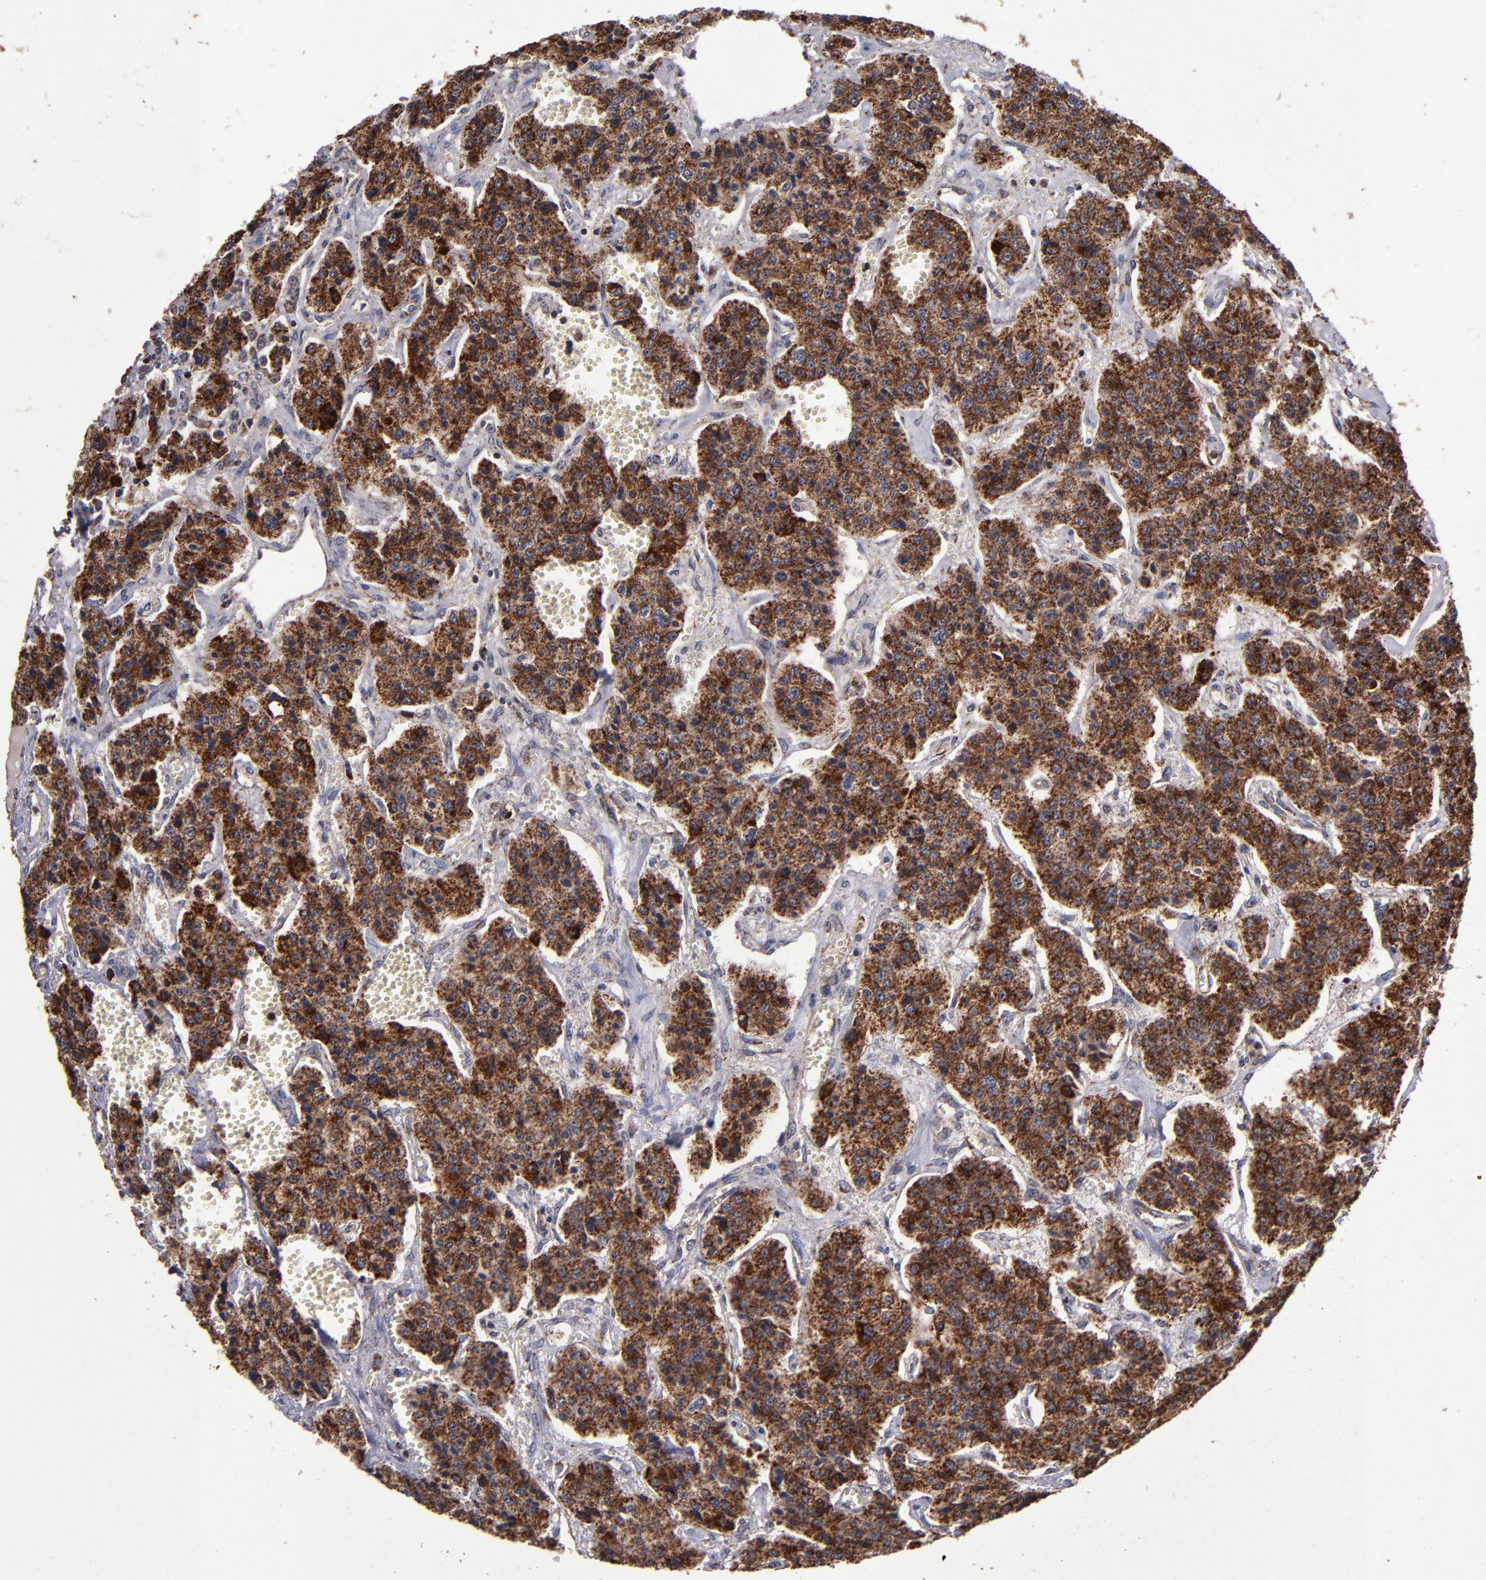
{"staining": {"intensity": "strong", "quantity": ">75%", "location": "cytoplasmic/membranous"}, "tissue": "carcinoid", "cell_type": "Tumor cells", "image_type": "cancer", "snomed": [{"axis": "morphology", "description": "Carcinoid, malignant, NOS"}, {"axis": "topography", "description": "Small intestine"}], "caption": "DAB immunohistochemical staining of human carcinoid displays strong cytoplasmic/membranous protein expression in approximately >75% of tumor cells. (DAB (3,3'-diaminobenzidine) IHC with brightfield microscopy, high magnification).", "gene": "TIMM9", "patient": {"sex": "male", "age": 52}}